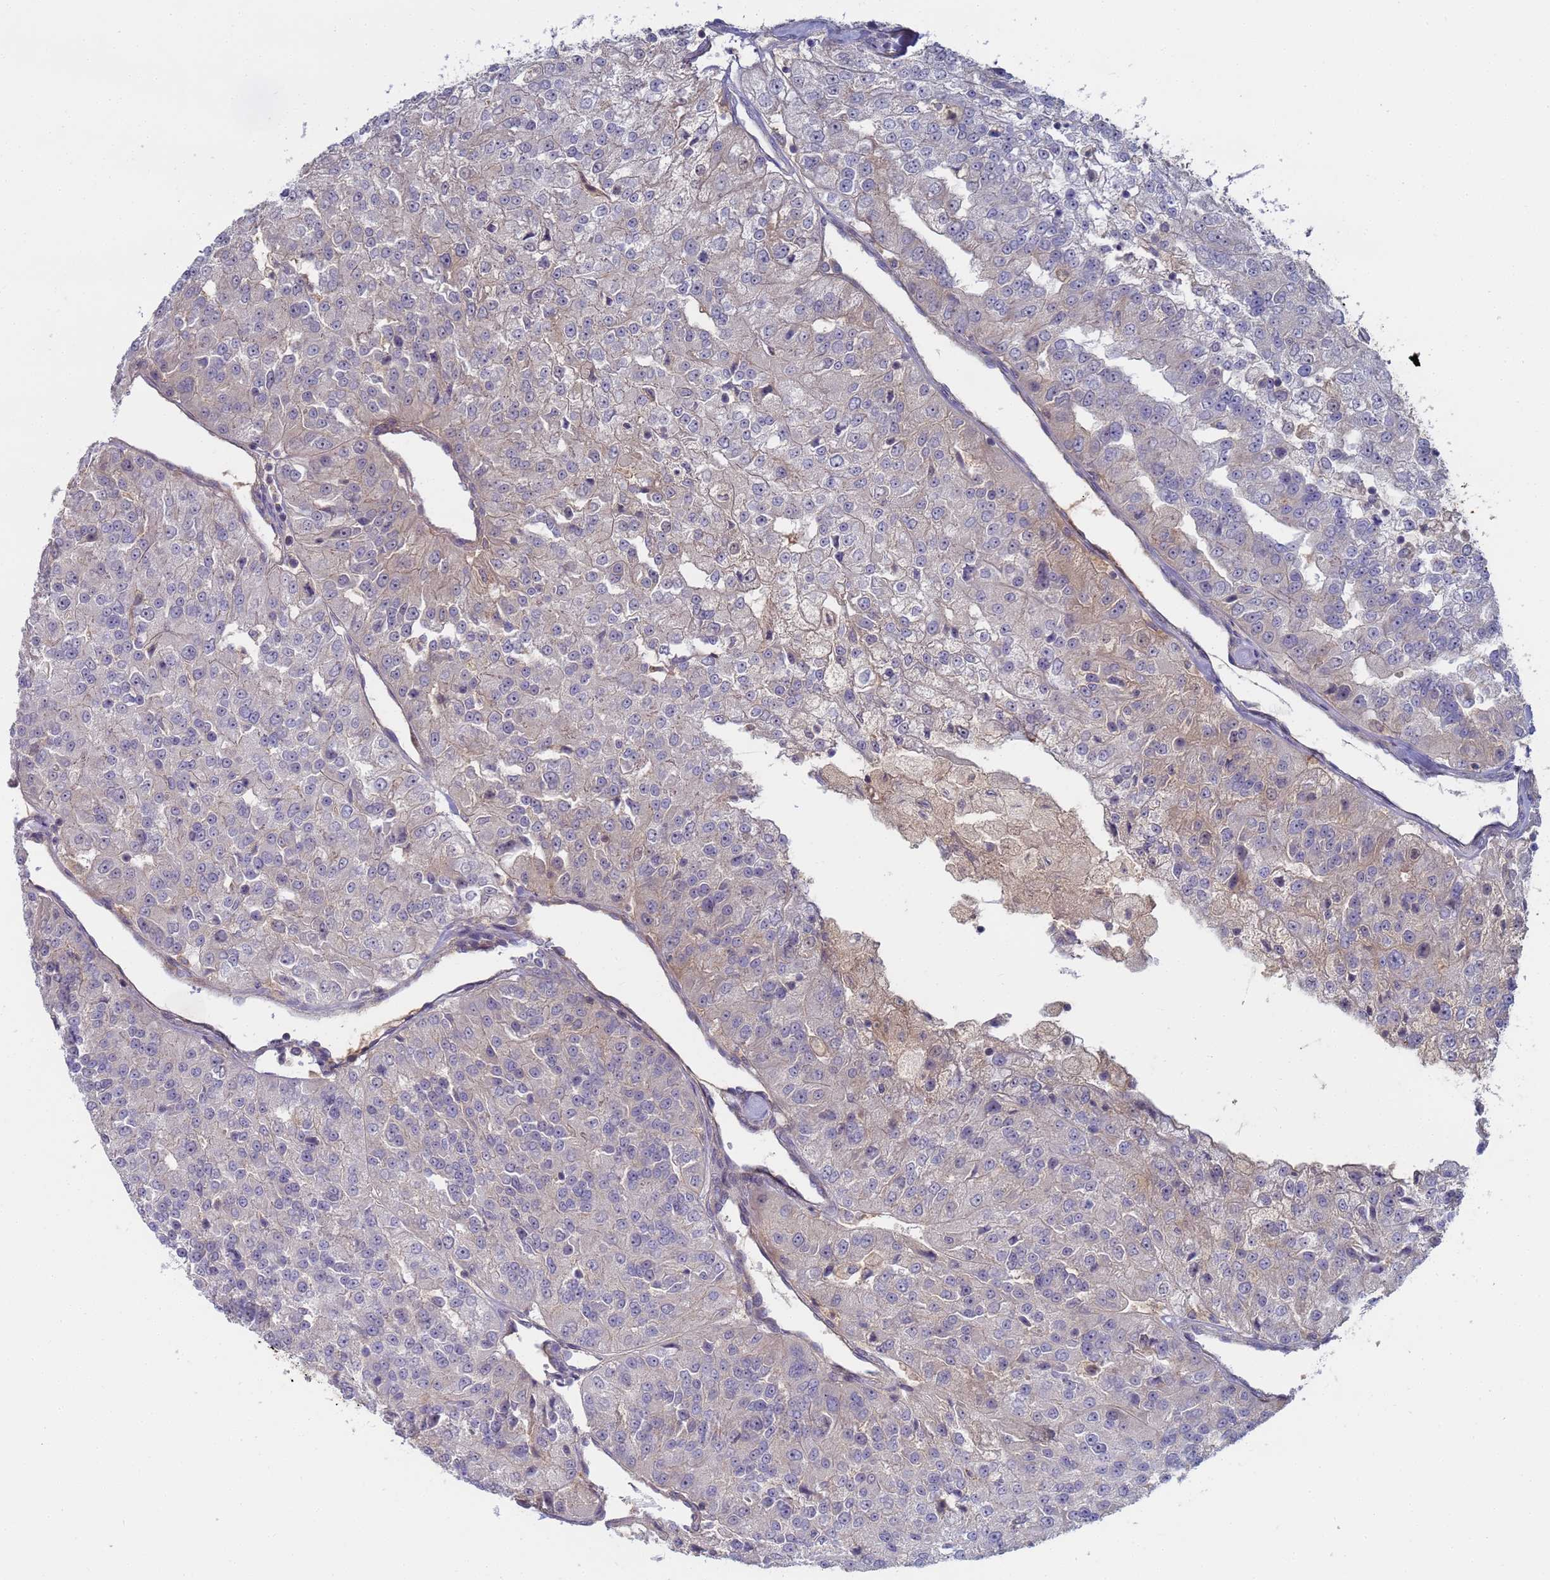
{"staining": {"intensity": "negative", "quantity": "none", "location": "none"}, "tissue": "renal cancer", "cell_type": "Tumor cells", "image_type": "cancer", "snomed": [{"axis": "morphology", "description": "Adenocarcinoma, NOS"}, {"axis": "topography", "description": "Kidney"}], "caption": "This is a micrograph of IHC staining of adenocarcinoma (renal), which shows no expression in tumor cells. (DAB (3,3'-diaminobenzidine) immunohistochemistry (IHC) with hematoxylin counter stain).", "gene": "SHARPIN", "patient": {"sex": "female", "age": 63}}